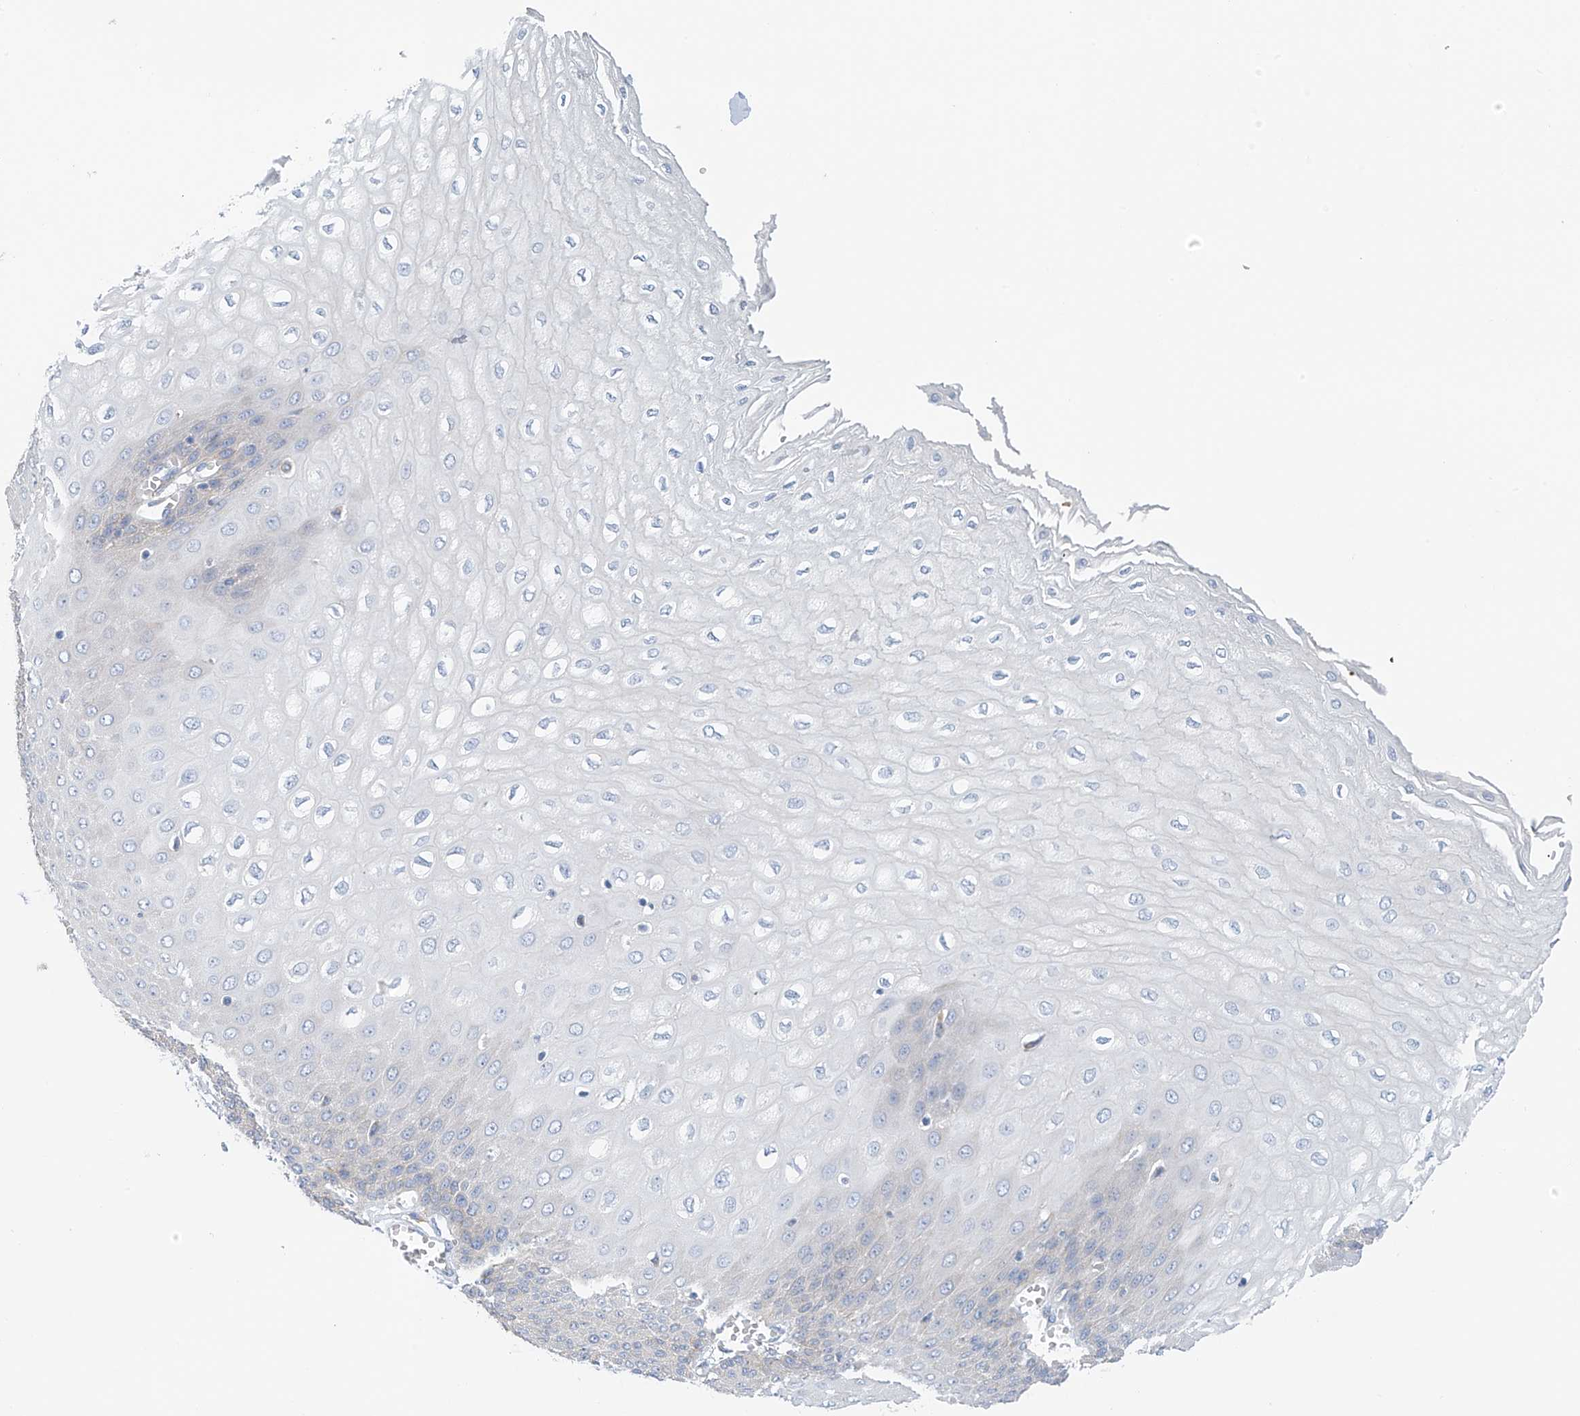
{"staining": {"intensity": "negative", "quantity": "none", "location": "none"}, "tissue": "esophagus", "cell_type": "Squamous epithelial cells", "image_type": "normal", "snomed": [{"axis": "morphology", "description": "Normal tissue, NOS"}, {"axis": "topography", "description": "Esophagus"}], "caption": "Protein analysis of normal esophagus demonstrates no significant staining in squamous epithelial cells.", "gene": "RCN2", "patient": {"sex": "male", "age": 60}}